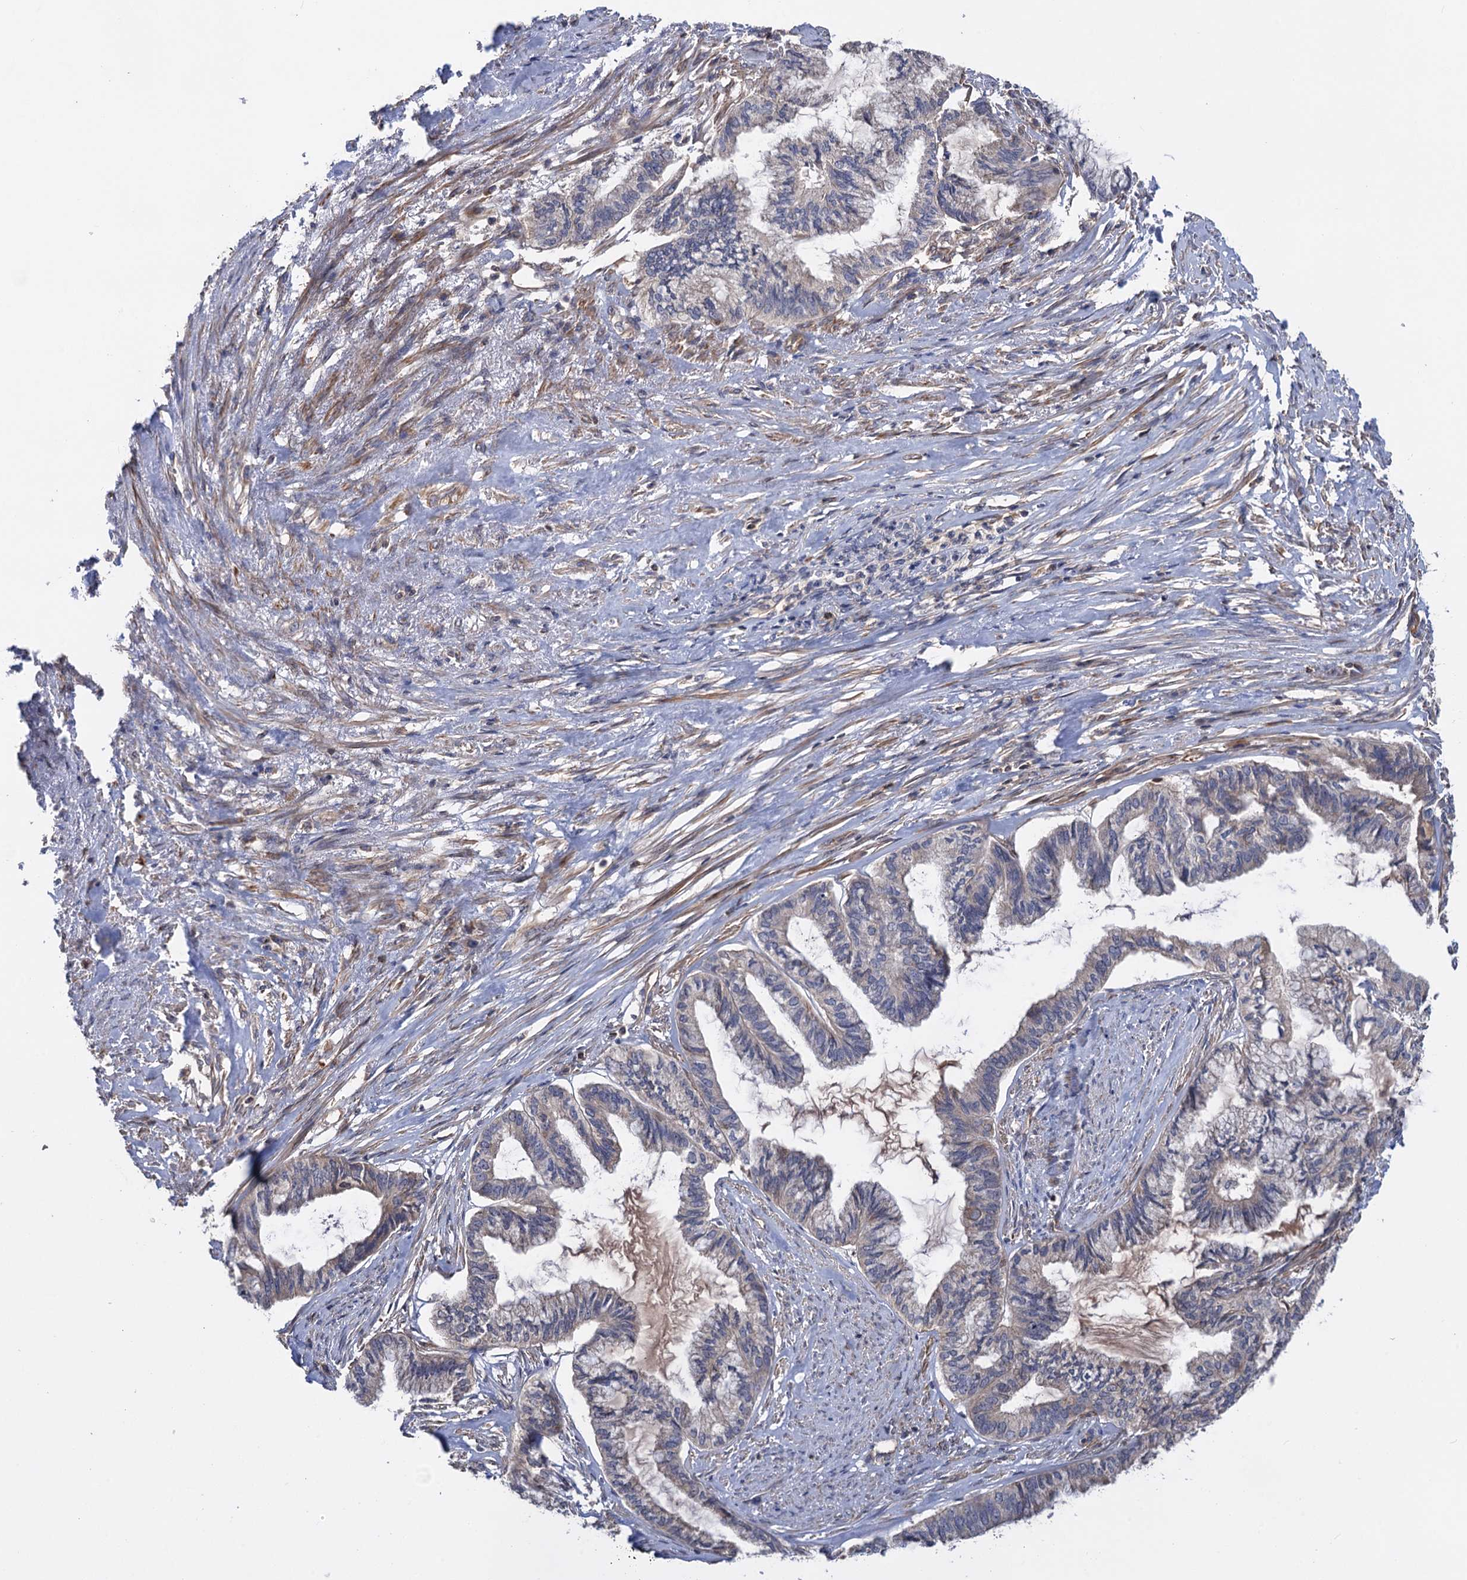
{"staining": {"intensity": "negative", "quantity": "none", "location": "none"}, "tissue": "endometrial cancer", "cell_type": "Tumor cells", "image_type": "cancer", "snomed": [{"axis": "morphology", "description": "Adenocarcinoma, NOS"}, {"axis": "topography", "description": "Endometrium"}], "caption": "Tumor cells are negative for brown protein staining in endometrial cancer. (DAB (3,3'-diaminobenzidine) immunohistochemistry visualized using brightfield microscopy, high magnification).", "gene": "DGKA", "patient": {"sex": "female", "age": 86}}